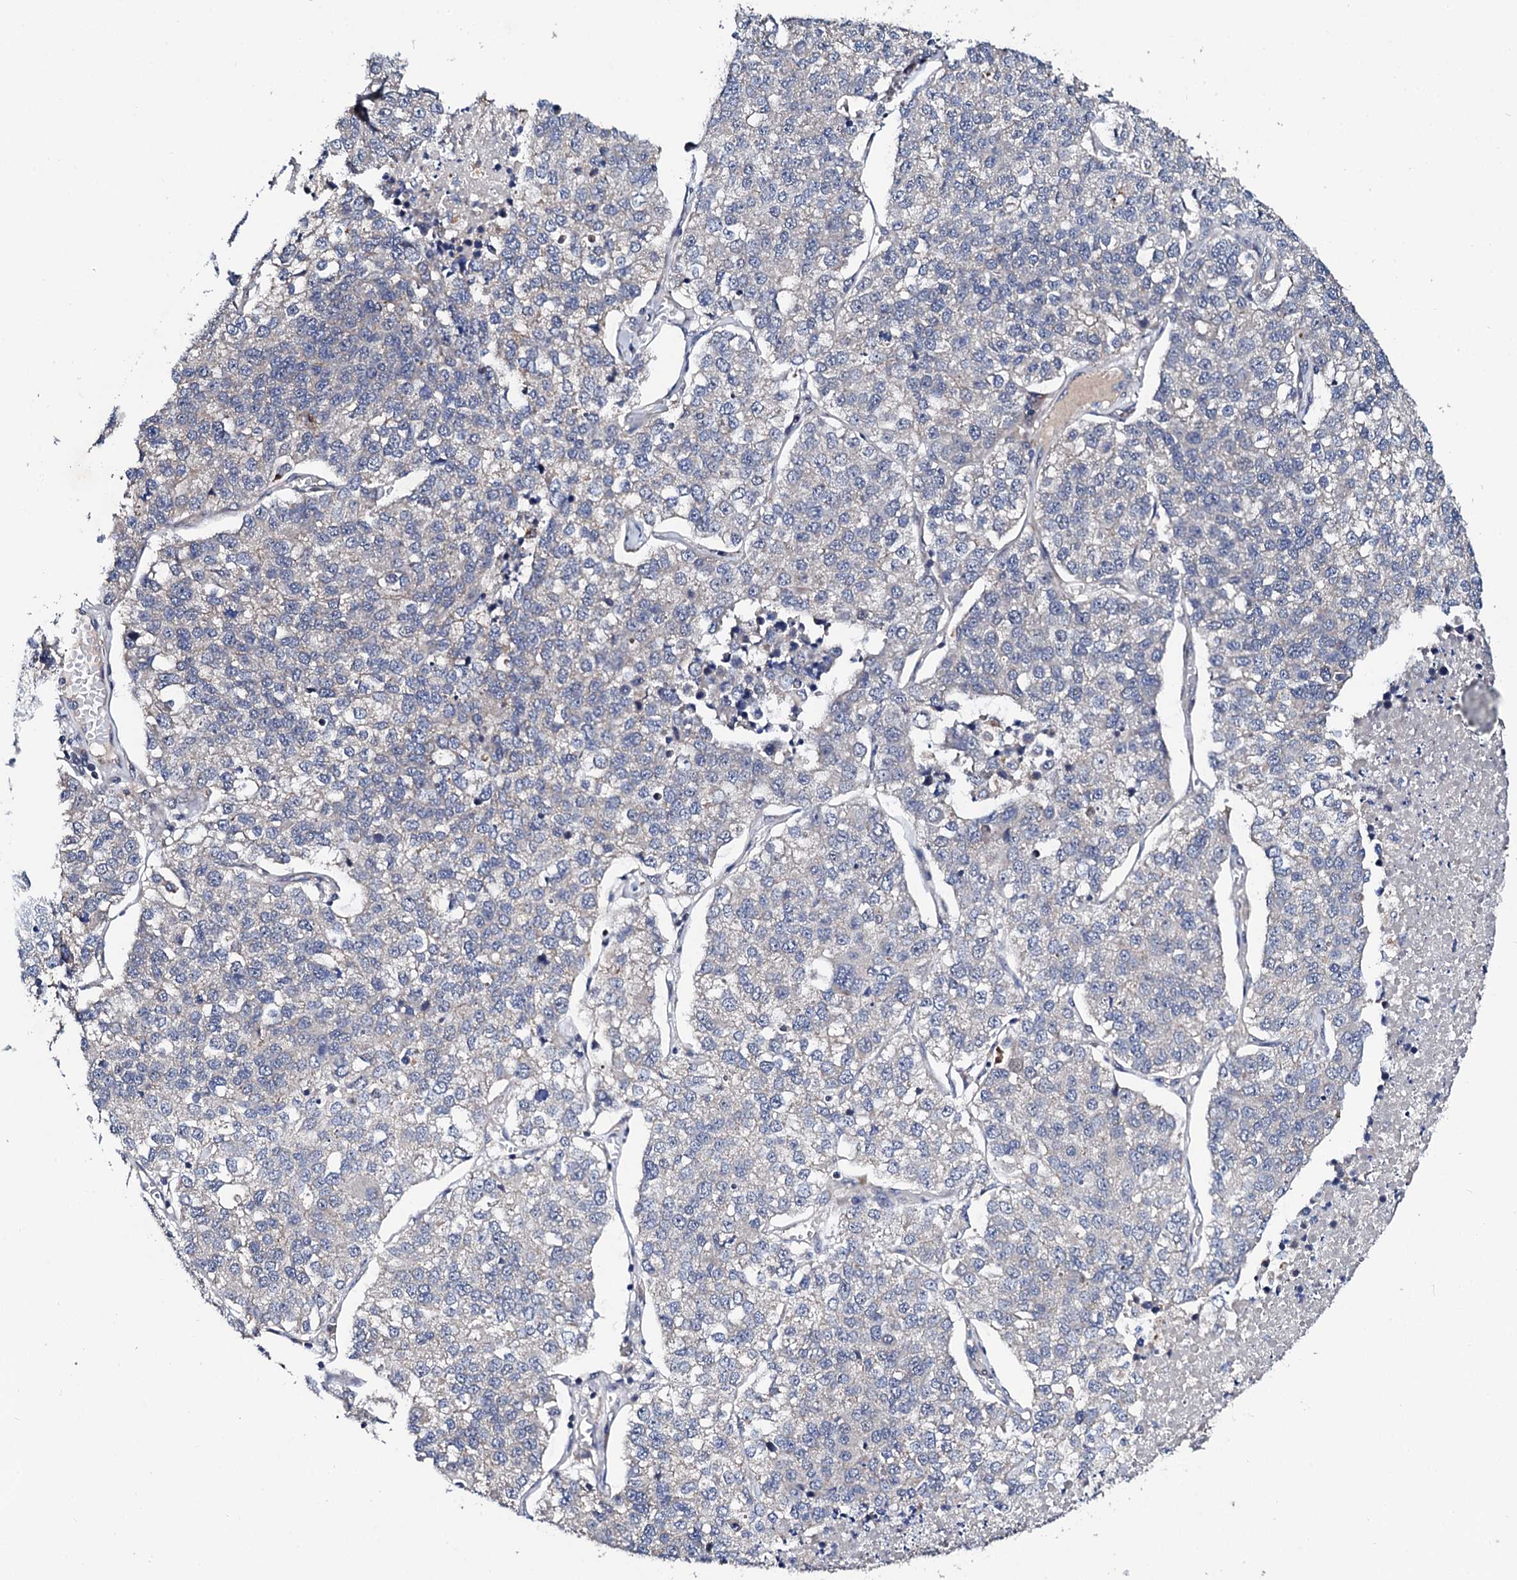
{"staining": {"intensity": "negative", "quantity": "none", "location": "none"}, "tissue": "lung cancer", "cell_type": "Tumor cells", "image_type": "cancer", "snomed": [{"axis": "morphology", "description": "Adenocarcinoma, NOS"}, {"axis": "topography", "description": "Lung"}], "caption": "This is an IHC histopathology image of adenocarcinoma (lung). There is no expression in tumor cells.", "gene": "IP6K1", "patient": {"sex": "male", "age": 49}}